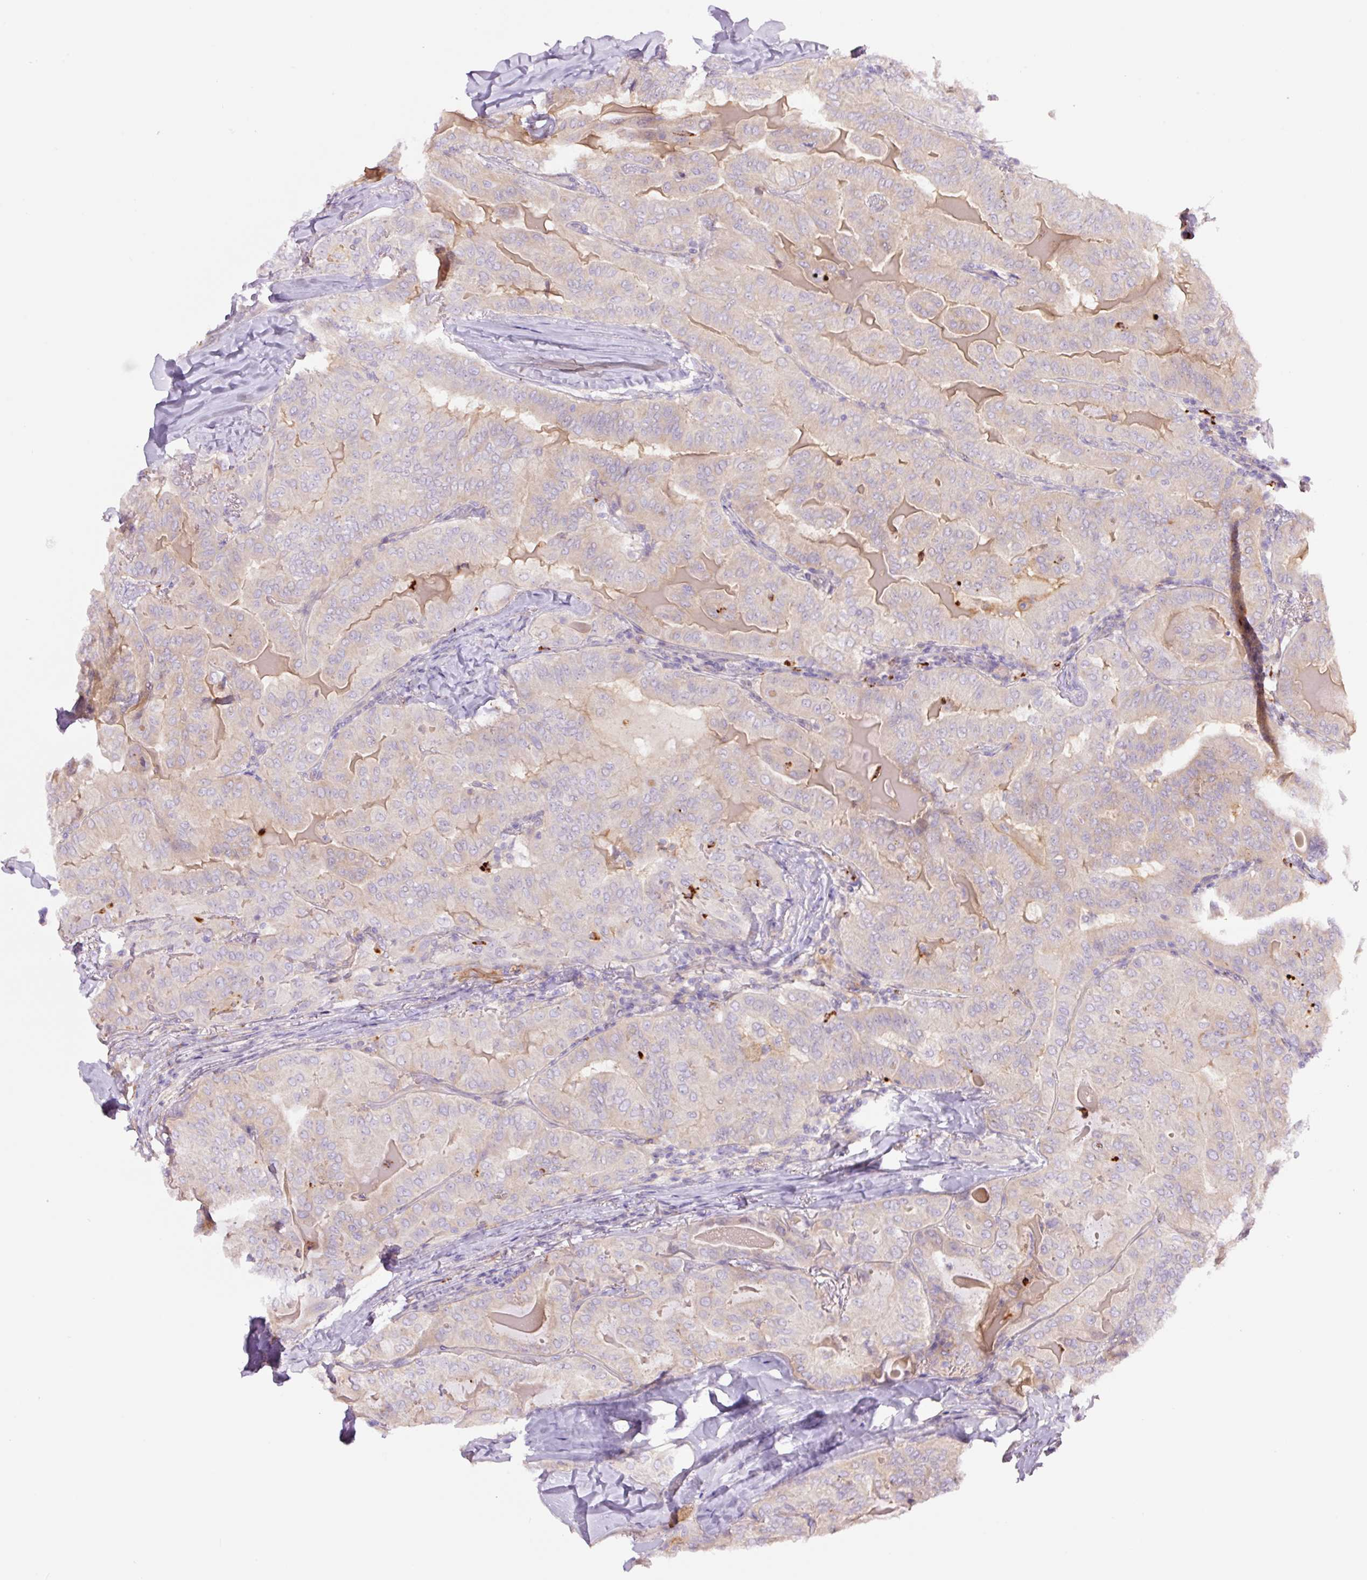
{"staining": {"intensity": "negative", "quantity": "none", "location": "none"}, "tissue": "thyroid cancer", "cell_type": "Tumor cells", "image_type": "cancer", "snomed": [{"axis": "morphology", "description": "Papillary adenocarcinoma, NOS"}, {"axis": "topography", "description": "Thyroid gland"}], "caption": "This histopathology image is of thyroid cancer stained with immunohistochemistry (IHC) to label a protein in brown with the nuclei are counter-stained blue. There is no expression in tumor cells.", "gene": "SH2D6", "patient": {"sex": "female", "age": 68}}